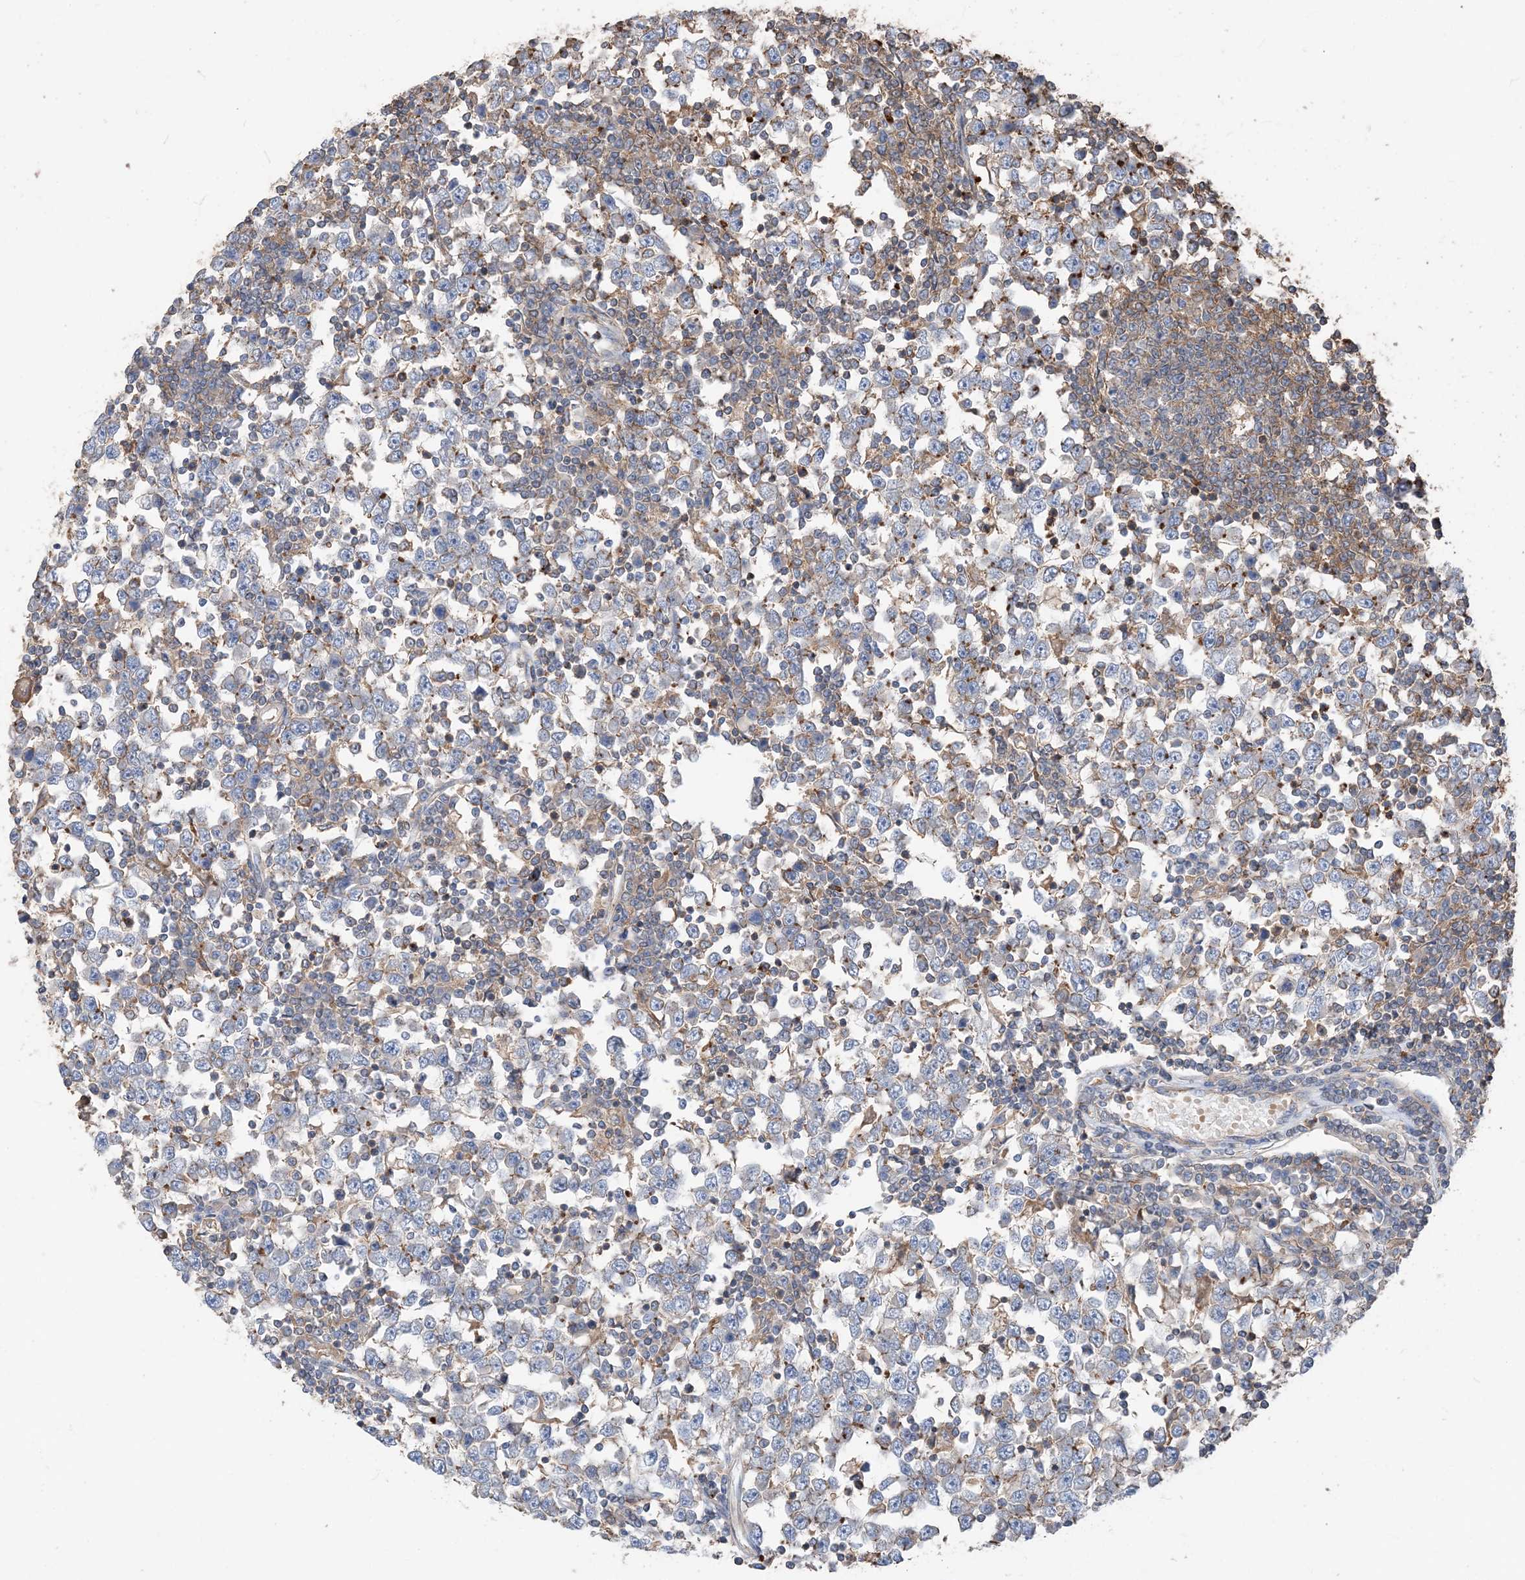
{"staining": {"intensity": "moderate", "quantity": "<25%", "location": "cytoplasmic/membranous"}, "tissue": "testis cancer", "cell_type": "Tumor cells", "image_type": "cancer", "snomed": [{"axis": "morphology", "description": "Seminoma, NOS"}, {"axis": "topography", "description": "Testis"}], "caption": "Approximately <25% of tumor cells in human seminoma (testis) reveal moderate cytoplasmic/membranous protein staining as visualized by brown immunohistochemical staining.", "gene": "PARVG", "patient": {"sex": "male", "age": 65}}